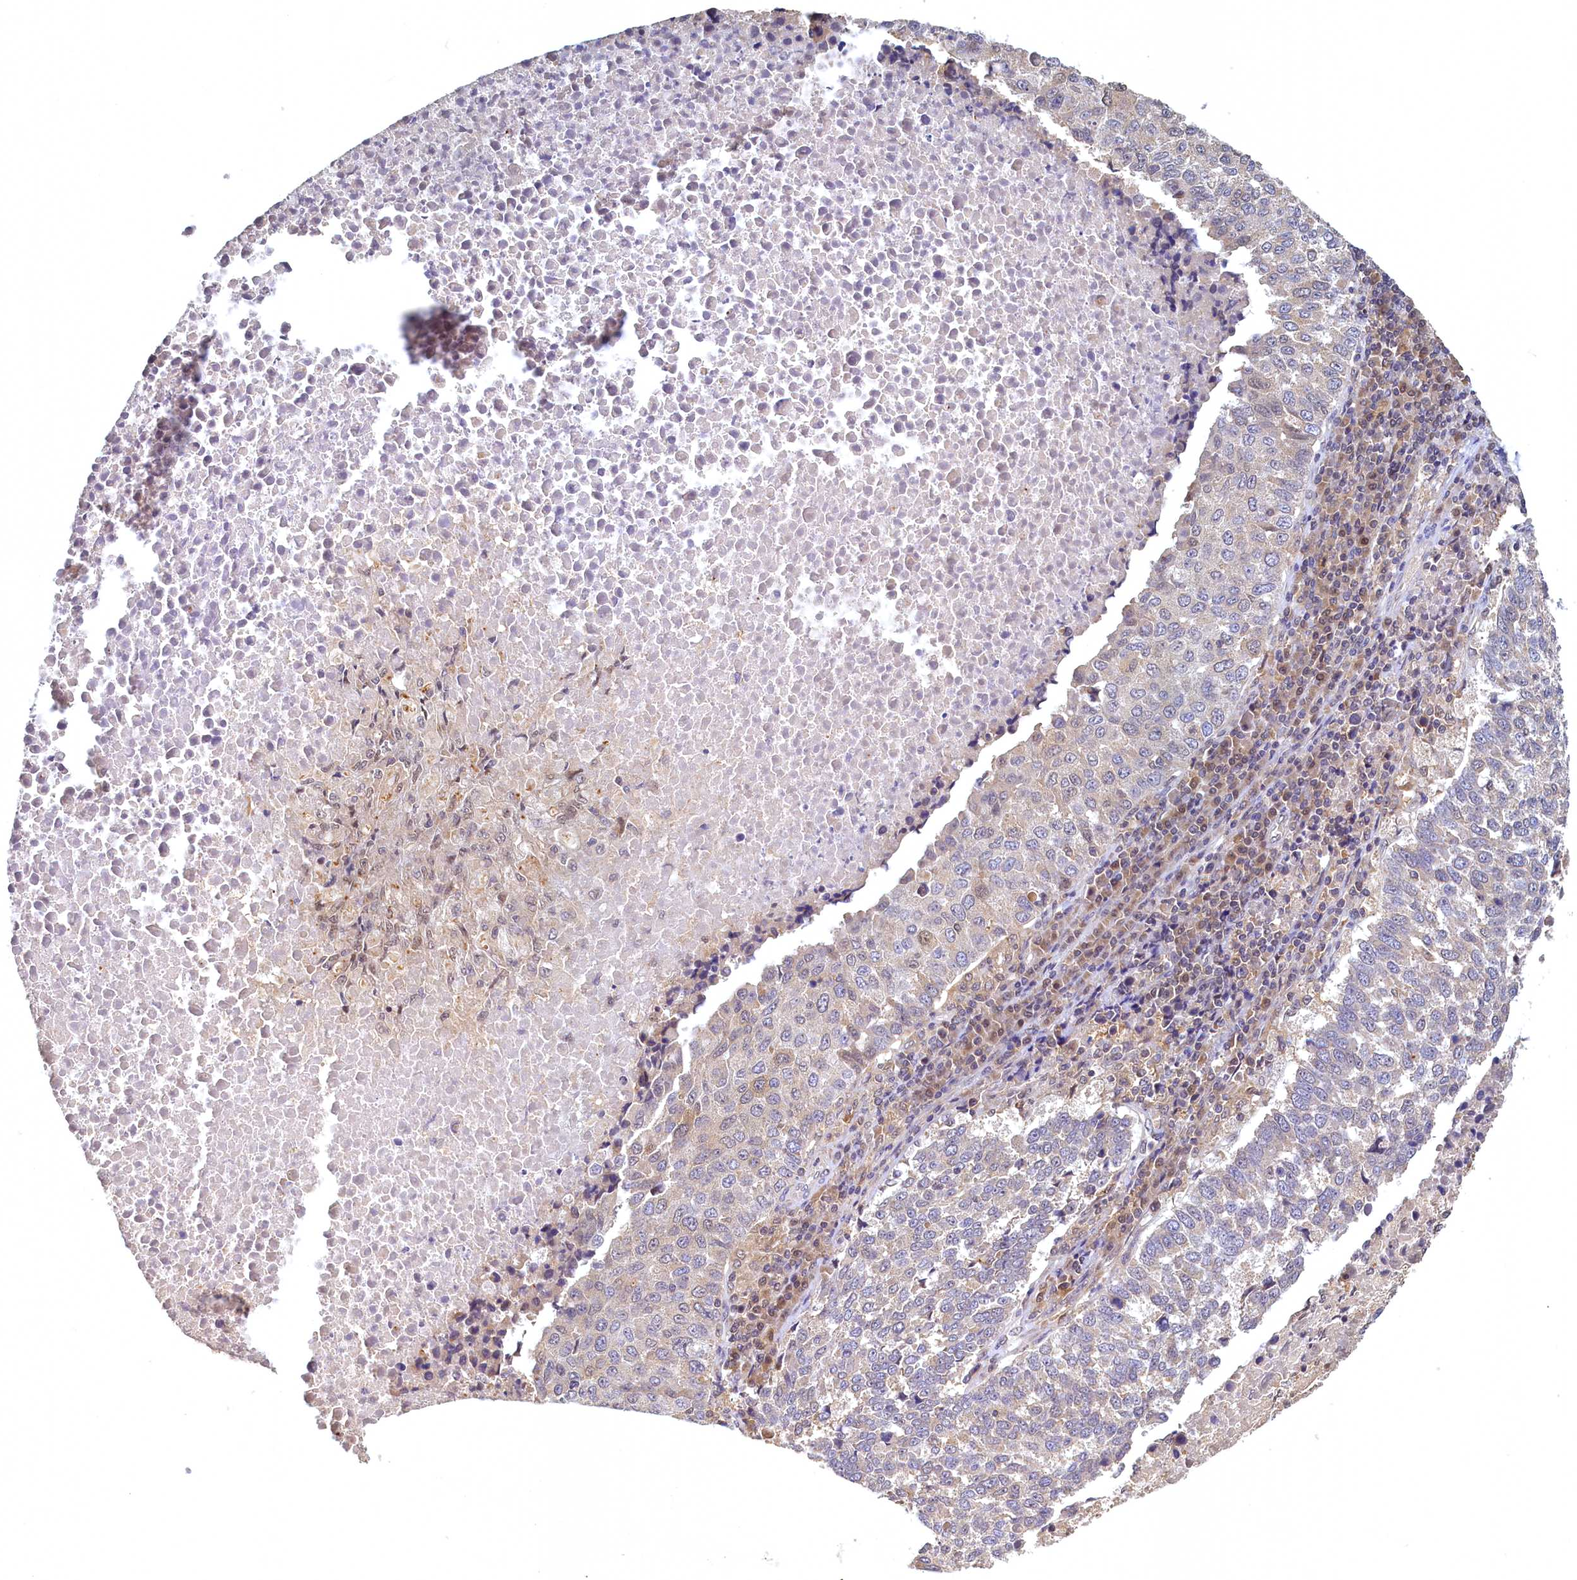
{"staining": {"intensity": "negative", "quantity": "none", "location": "none"}, "tissue": "lung cancer", "cell_type": "Tumor cells", "image_type": "cancer", "snomed": [{"axis": "morphology", "description": "Squamous cell carcinoma, NOS"}, {"axis": "topography", "description": "Lung"}], "caption": "Human lung cancer (squamous cell carcinoma) stained for a protein using immunohistochemistry displays no positivity in tumor cells.", "gene": "PAAF1", "patient": {"sex": "male", "age": 73}}